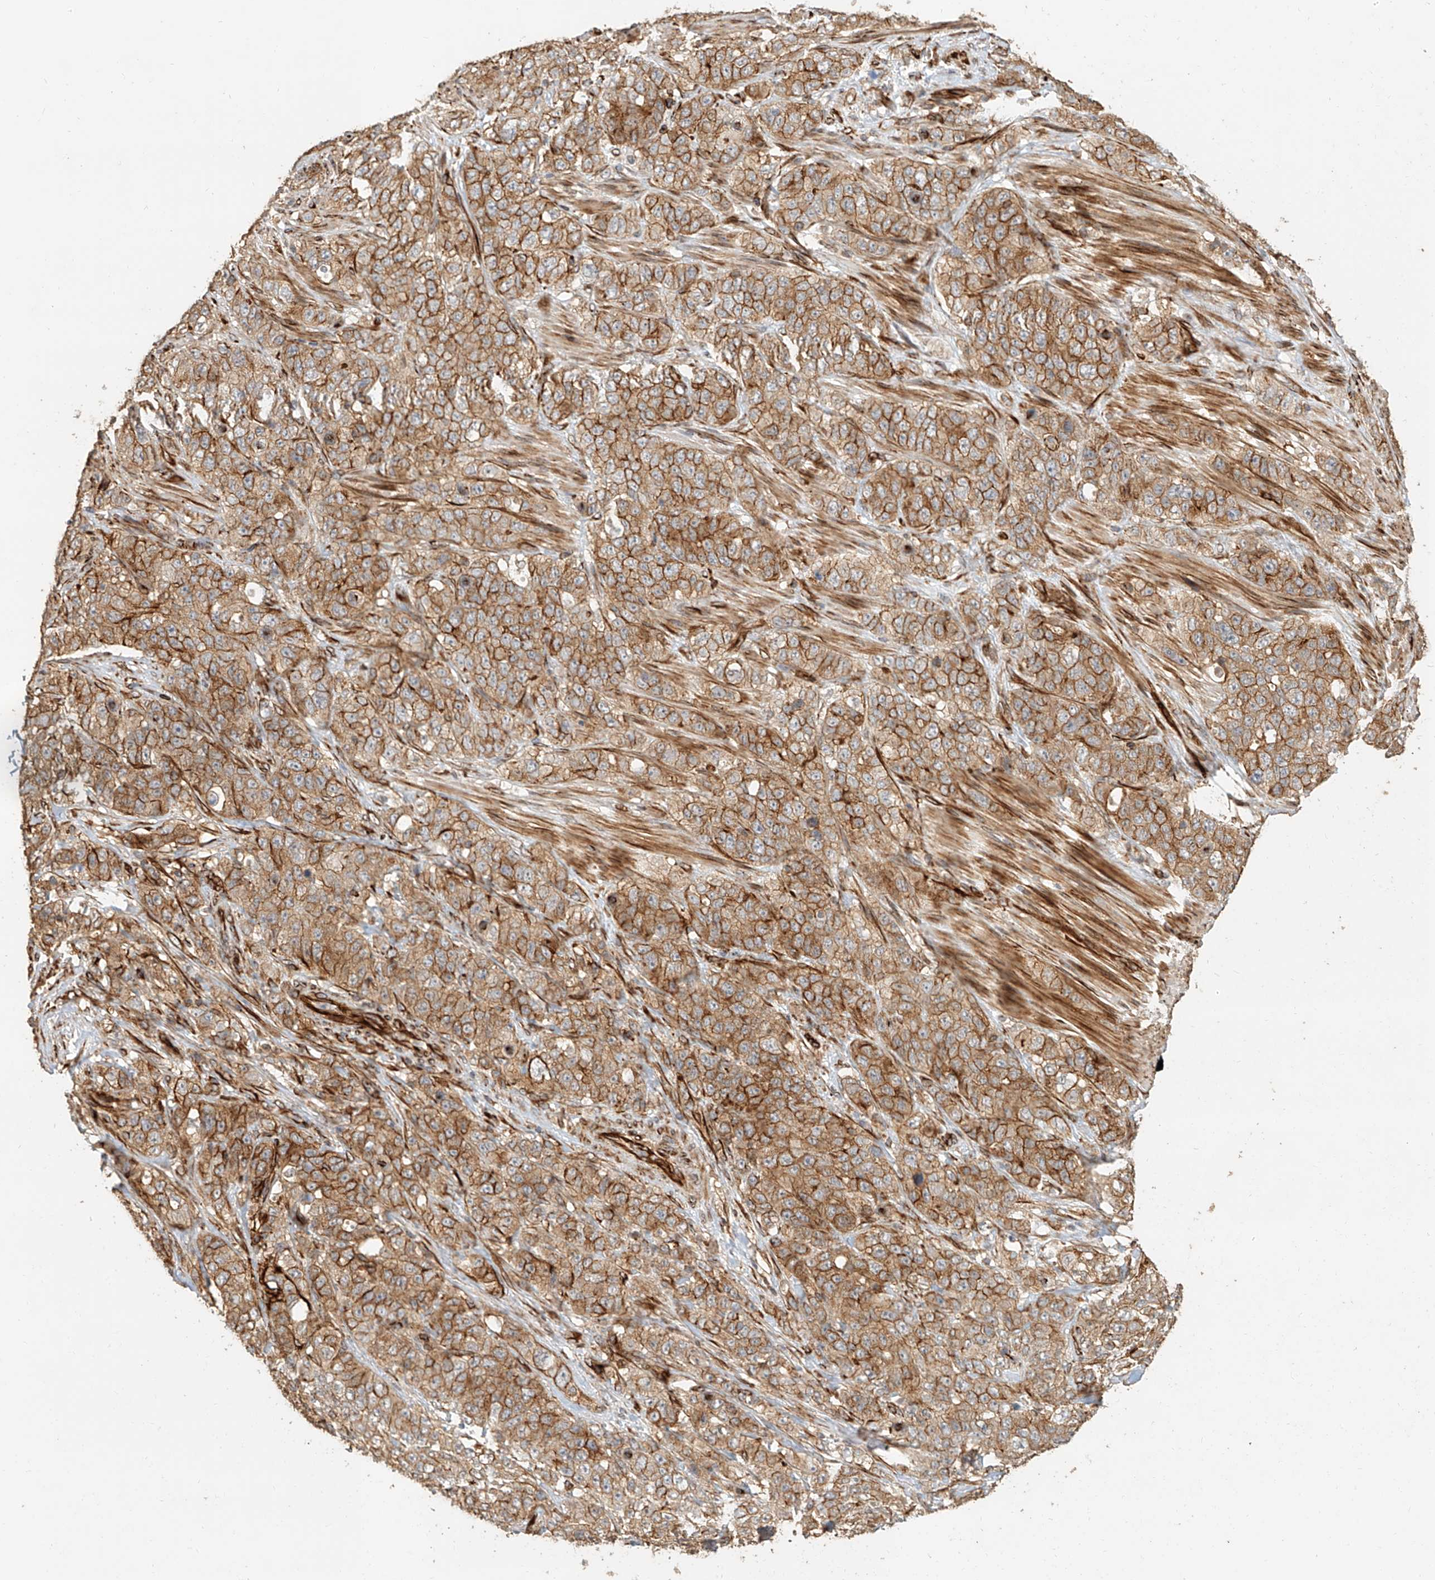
{"staining": {"intensity": "moderate", "quantity": ">75%", "location": "cytoplasmic/membranous"}, "tissue": "stomach cancer", "cell_type": "Tumor cells", "image_type": "cancer", "snomed": [{"axis": "morphology", "description": "Adenocarcinoma, NOS"}, {"axis": "topography", "description": "Stomach"}], "caption": "Human adenocarcinoma (stomach) stained with a brown dye shows moderate cytoplasmic/membranous positive staining in approximately >75% of tumor cells.", "gene": "NAP1L1", "patient": {"sex": "male", "age": 48}}